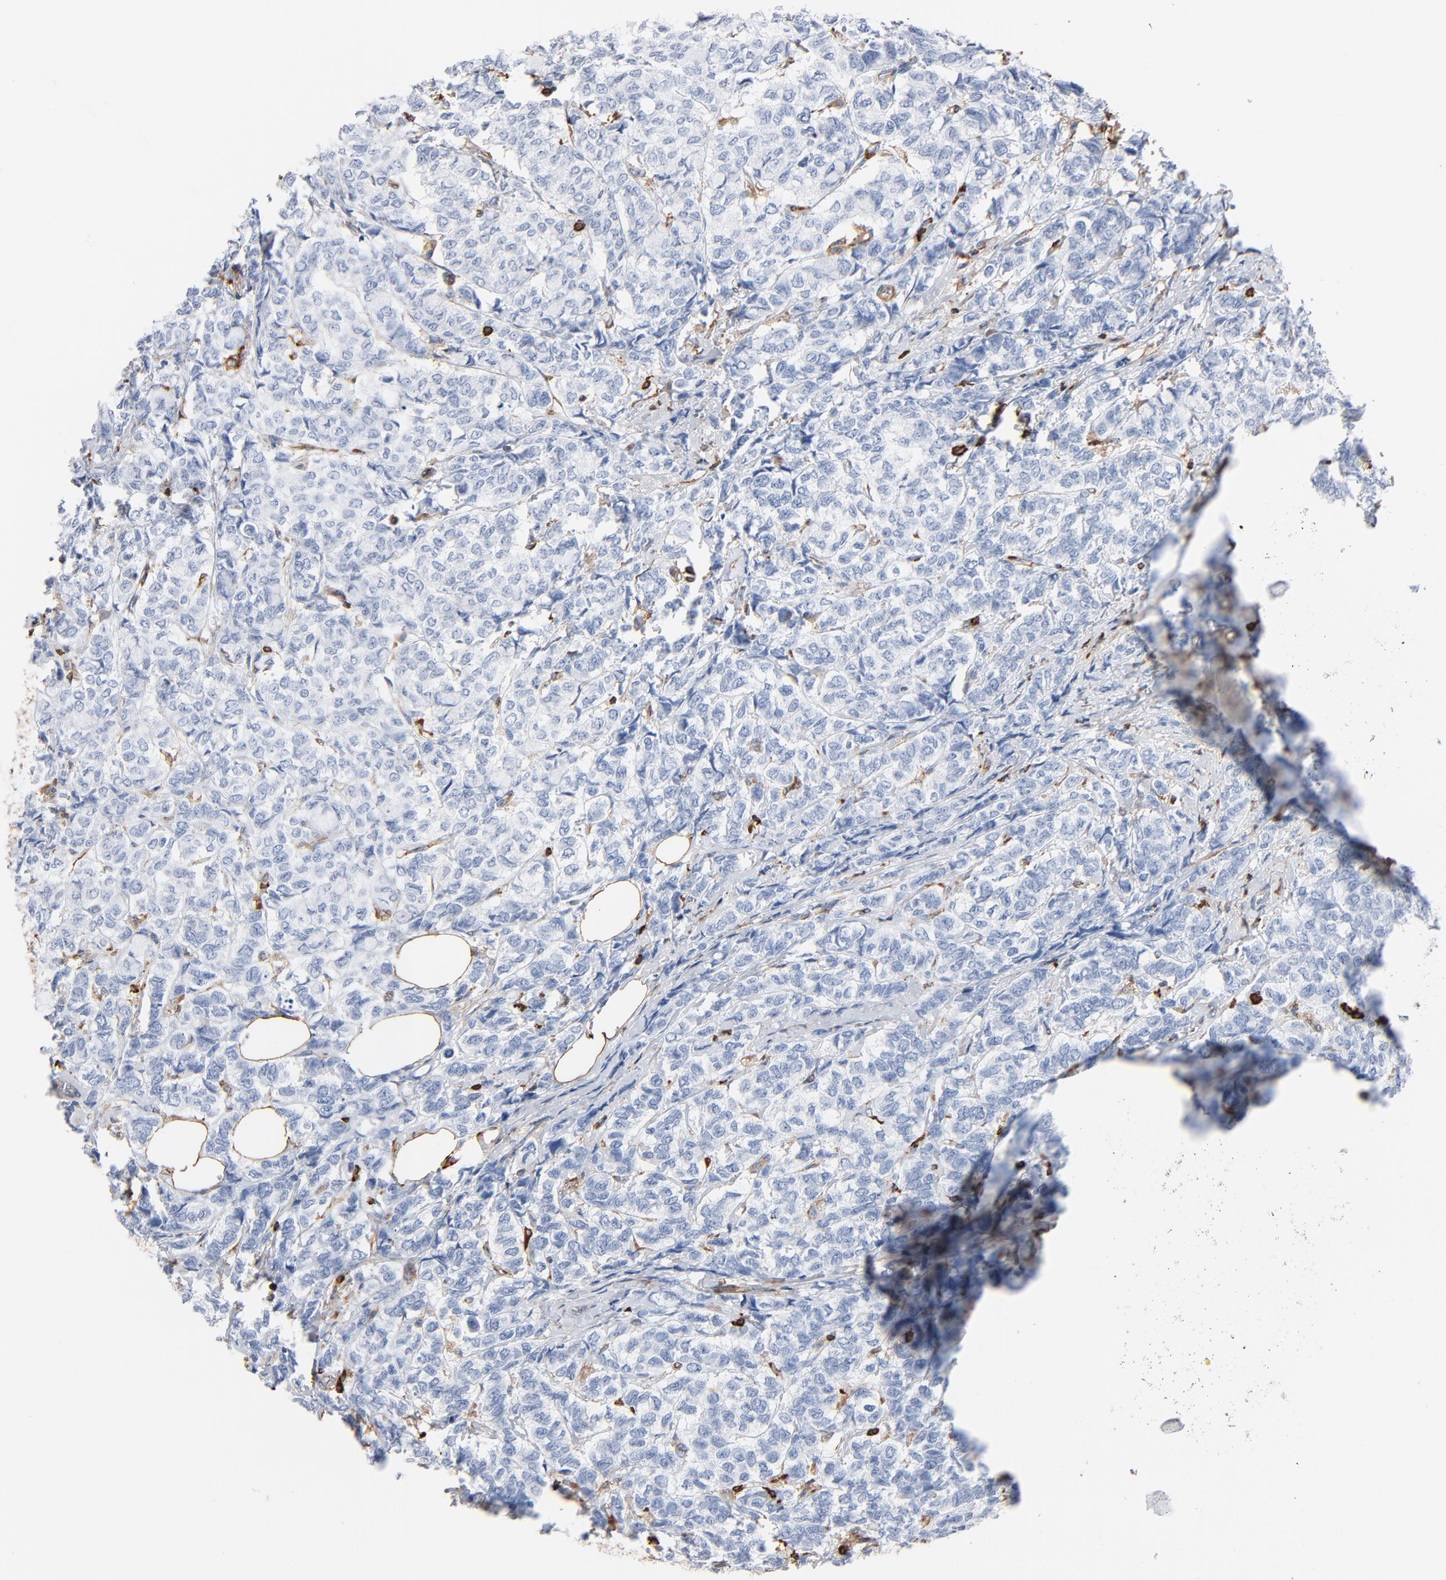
{"staining": {"intensity": "negative", "quantity": "none", "location": "none"}, "tissue": "breast cancer", "cell_type": "Tumor cells", "image_type": "cancer", "snomed": [{"axis": "morphology", "description": "Lobular carcinoma"}, {"axis": "topography", "description": "Breast"}], "caption": "The immunohistochemistry (IHC) micrograph has no significant staining in tumor cells of breast cancer tissue.", "gene": "SH3KBP1", "patient": {"sex": "female", "age": 60}}